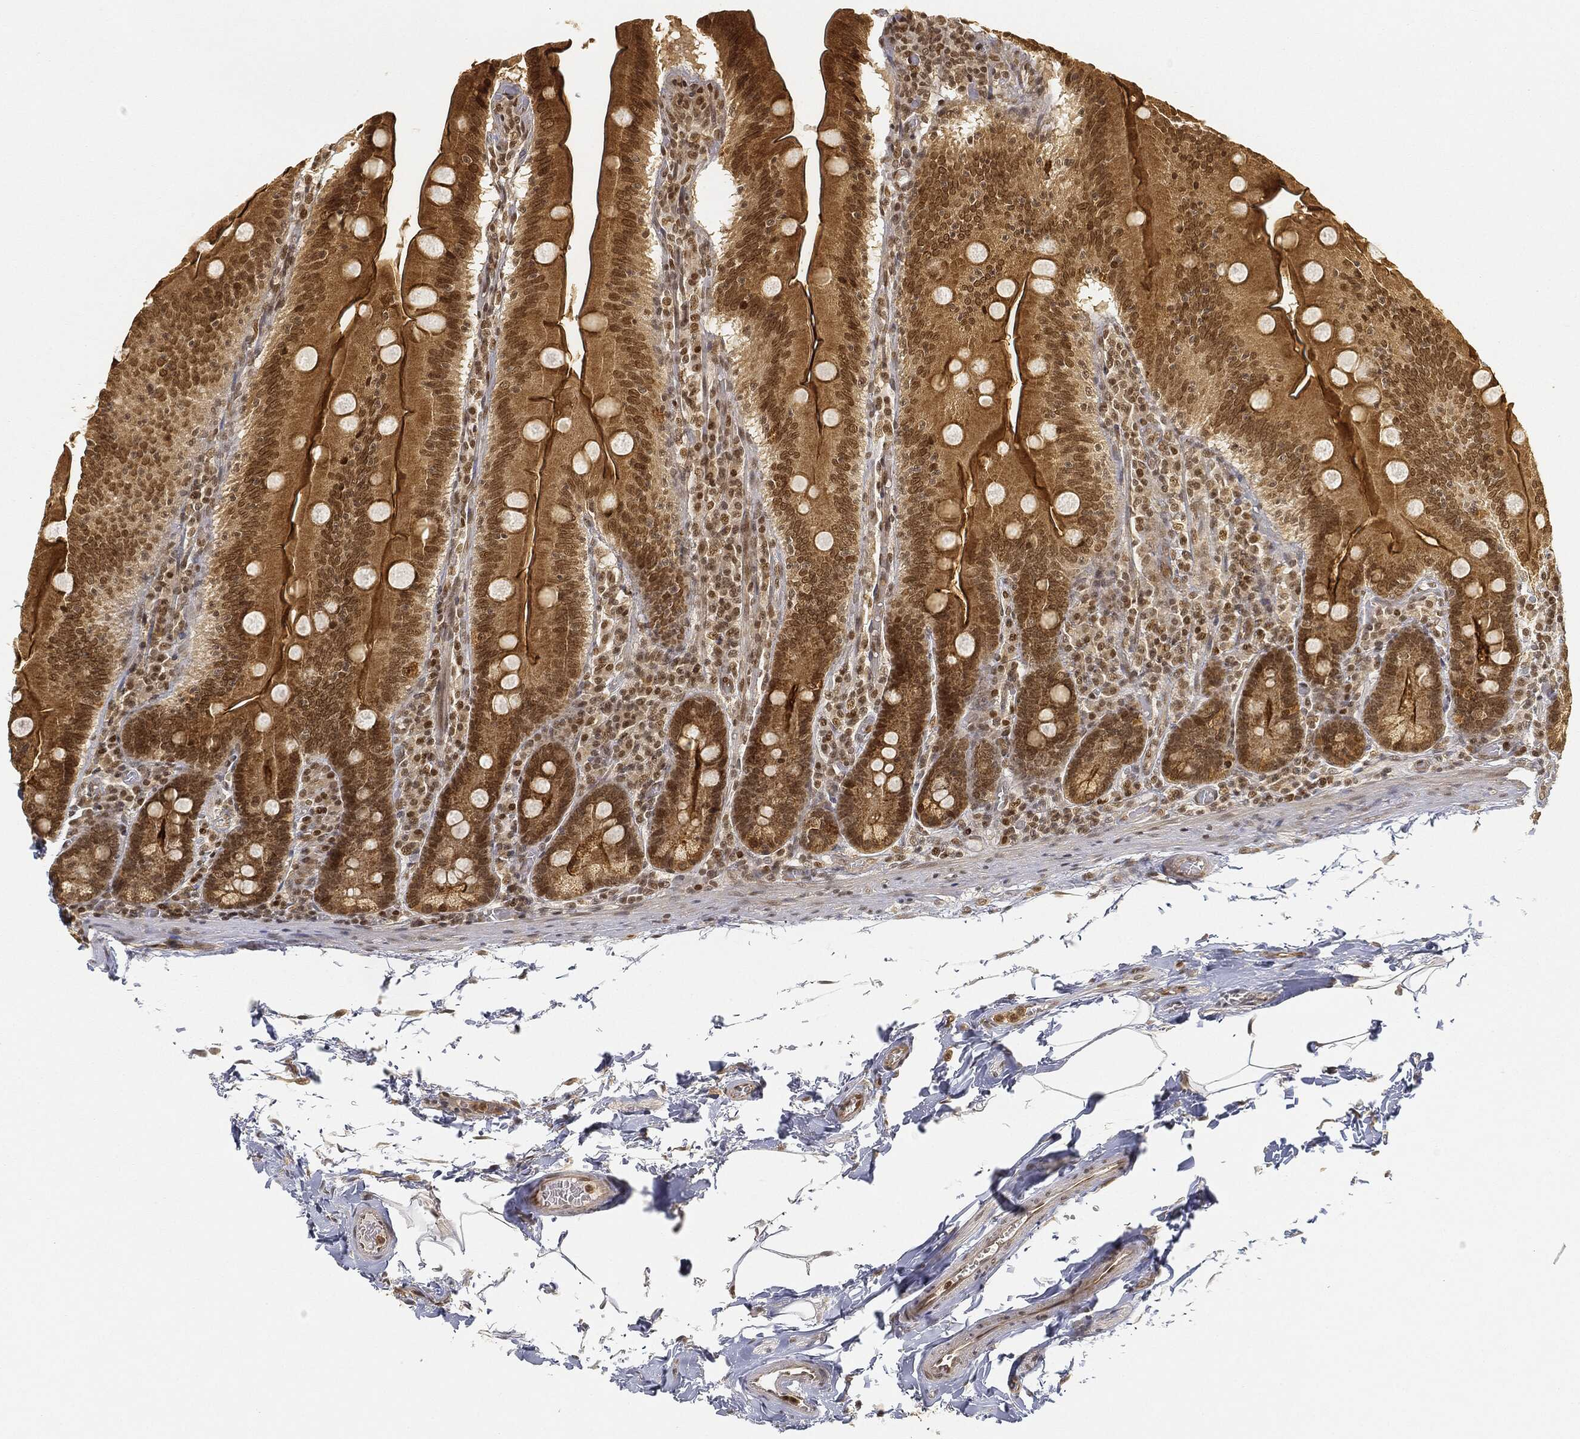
{"staining": {"intensity": "strong", "quantity": "<25%", "location": "cytoplasmic/membranous,nuclear"}, "tissue": "small intestine", "cell_type": "Glandular cells", "image_type": "normal", "snomed": [{"axis": "morphology", "description": "Normal tissue, NOS"}, {"axis": "topography", "description": "Small intestine"}], "caption": "Brown immunohistochemical staining in unremarkable human small intestine displays strong cytoplasmic/membranous,nuclear expression in approximately <25% of glandular cells.", "gene": "CIB1", "patient": {"sex": "male", "age": 37}}